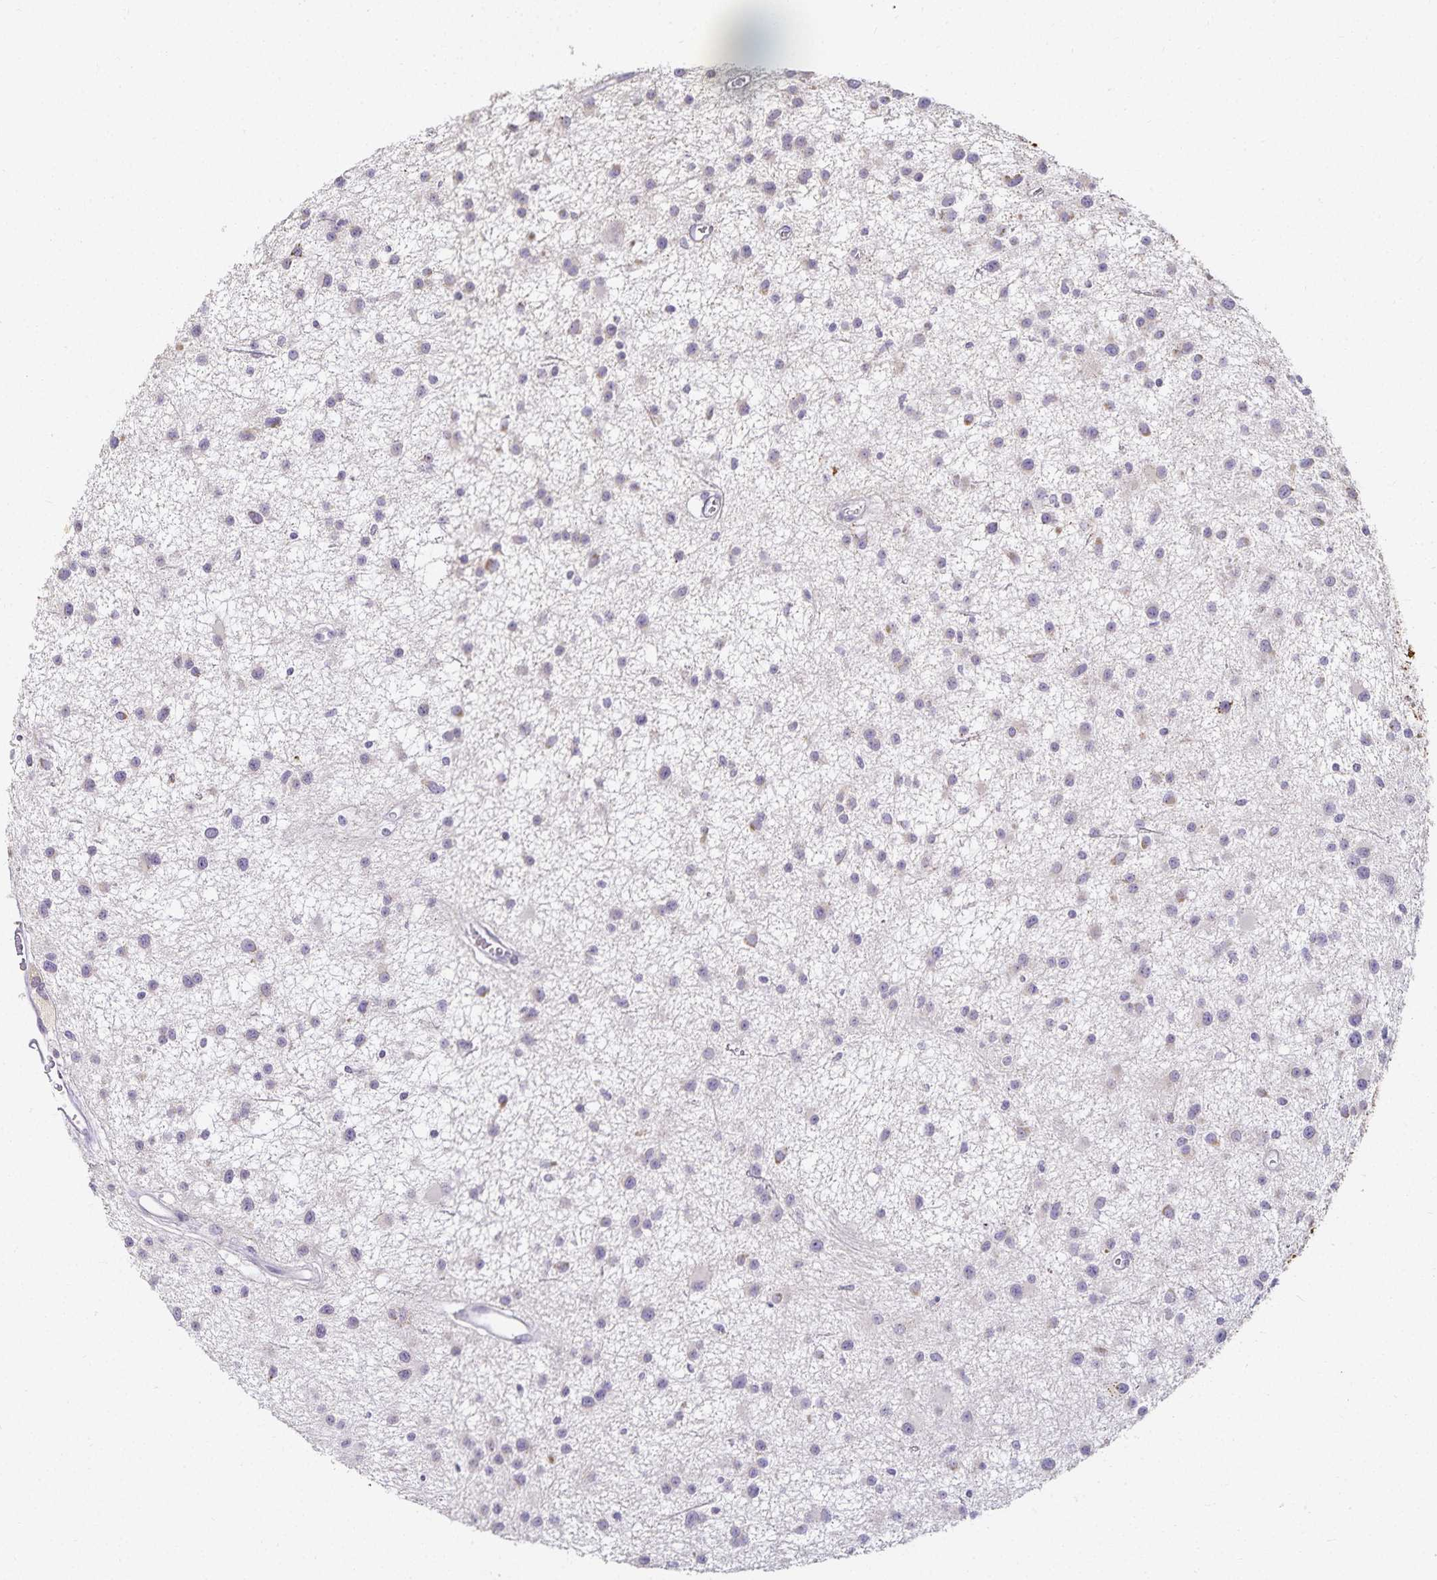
{"staining": {"intensity": "negative", "quantity": "none", "location": "none"}, "tissue": "glioma", "cell_type": "Tumor cells", "image_type": "cancer", "snomed": [{"axis": "morphology", "description": "Glioma, malignant, Low grade"}, {"axis": "topography", "description": "Brain"}], "caption": "Immunohistochemical staining of glioma displays no significant staining in tumor cells. (DAB (3,3'-diaminobenzidine) immunohistochemistry, high magnification).", "gene": "GP2", "patient": {"sex": "male", "age": 43}}